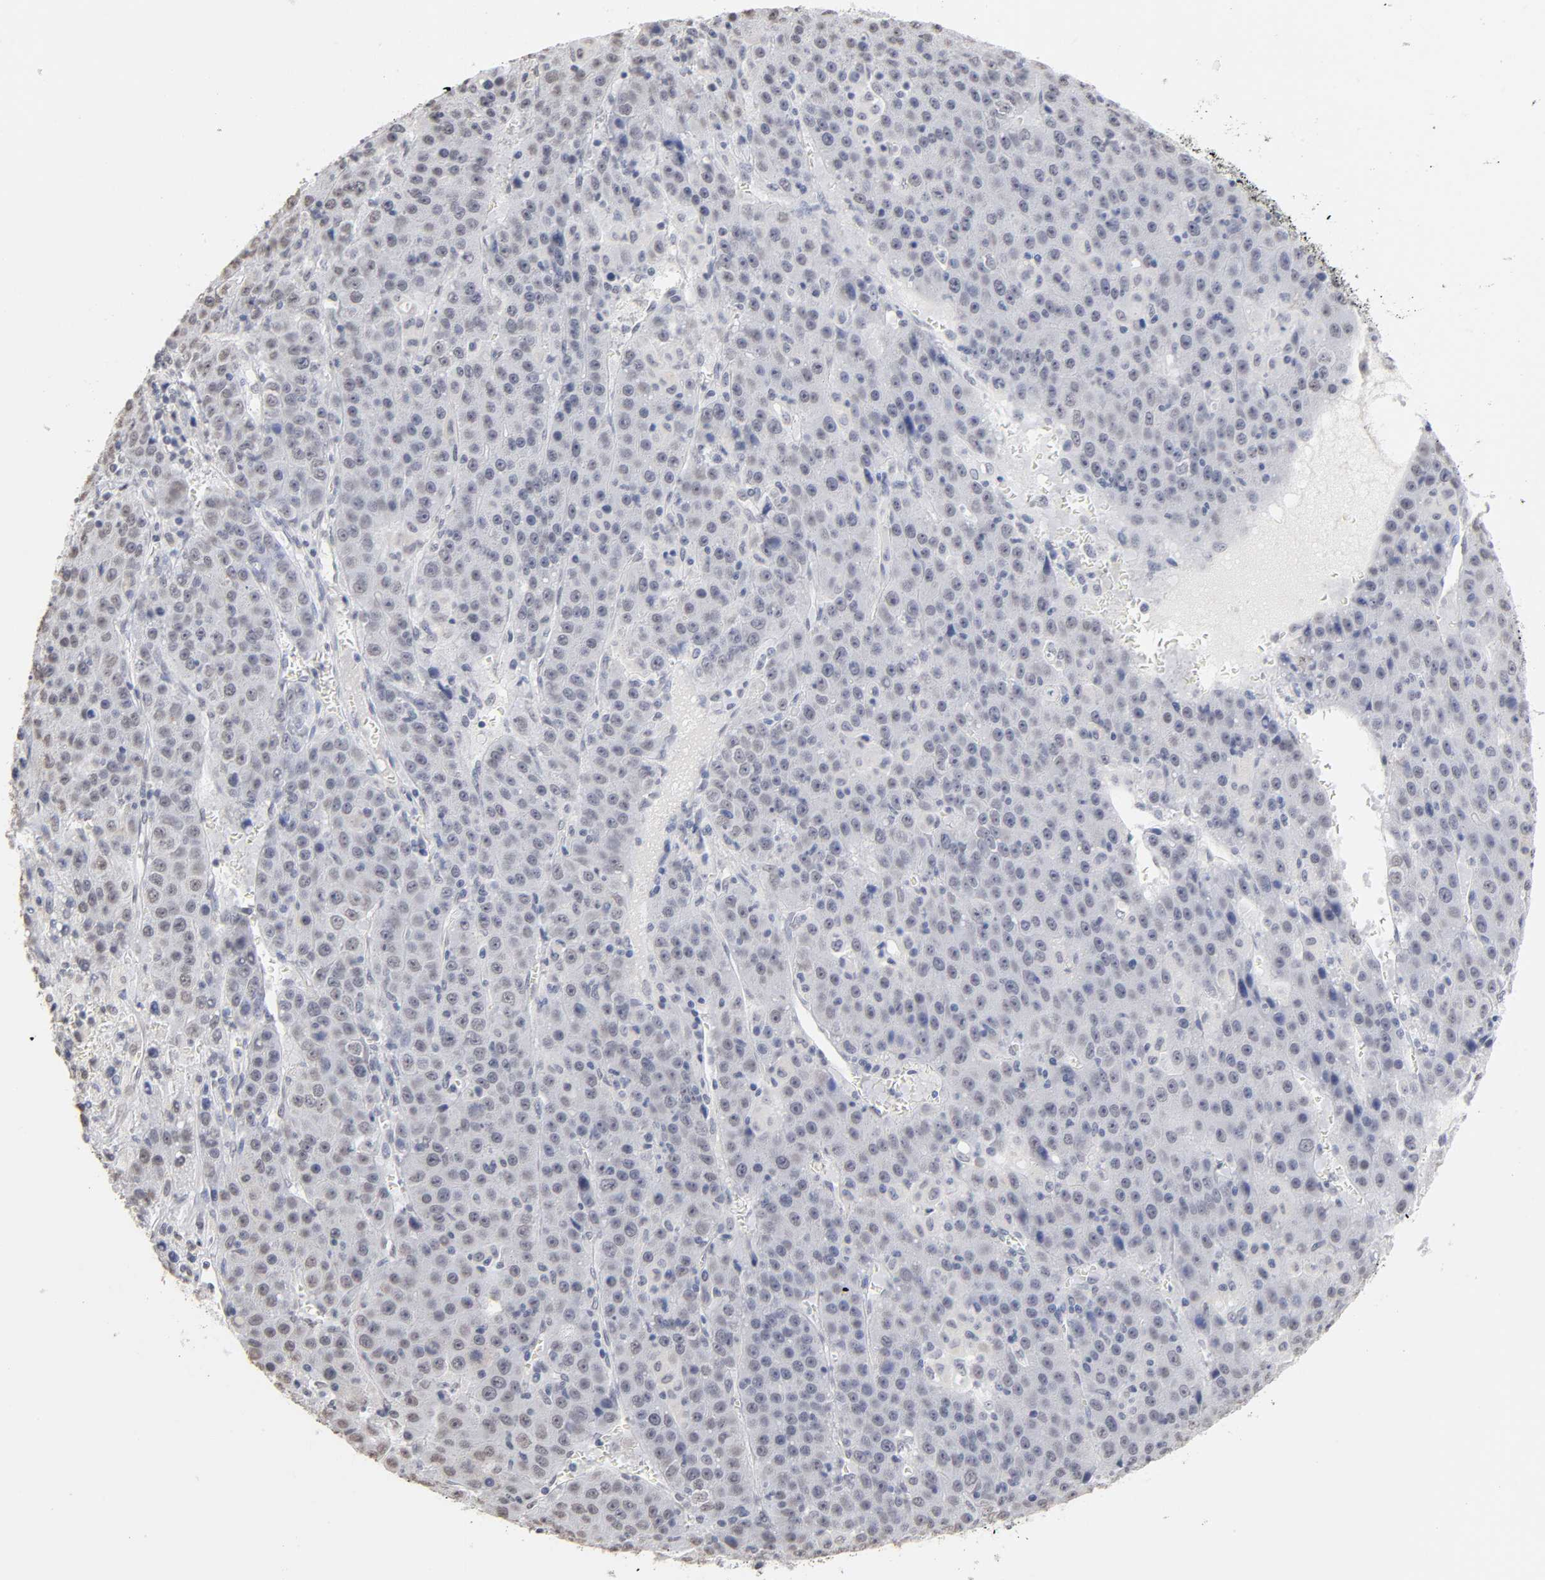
{"staining": {"intensity": "negative", "quantity": "none", "location": "none"}, "tissue": "liver cancer", "cell_type": "Tumor cells", "image_type": "cancer", "snomed": [{"axis": "morphology", "description": "Carcinoma, Hepatocellular, NOS"}, {"axis": "topography", "description": "Liver"}], "caption": "Protein analysis of liver hepatocellular carcinoma reveals no significant positivity in tumor cells.", "gene": "CRABP2", "patient": {"sex": "female", "age": 53}}